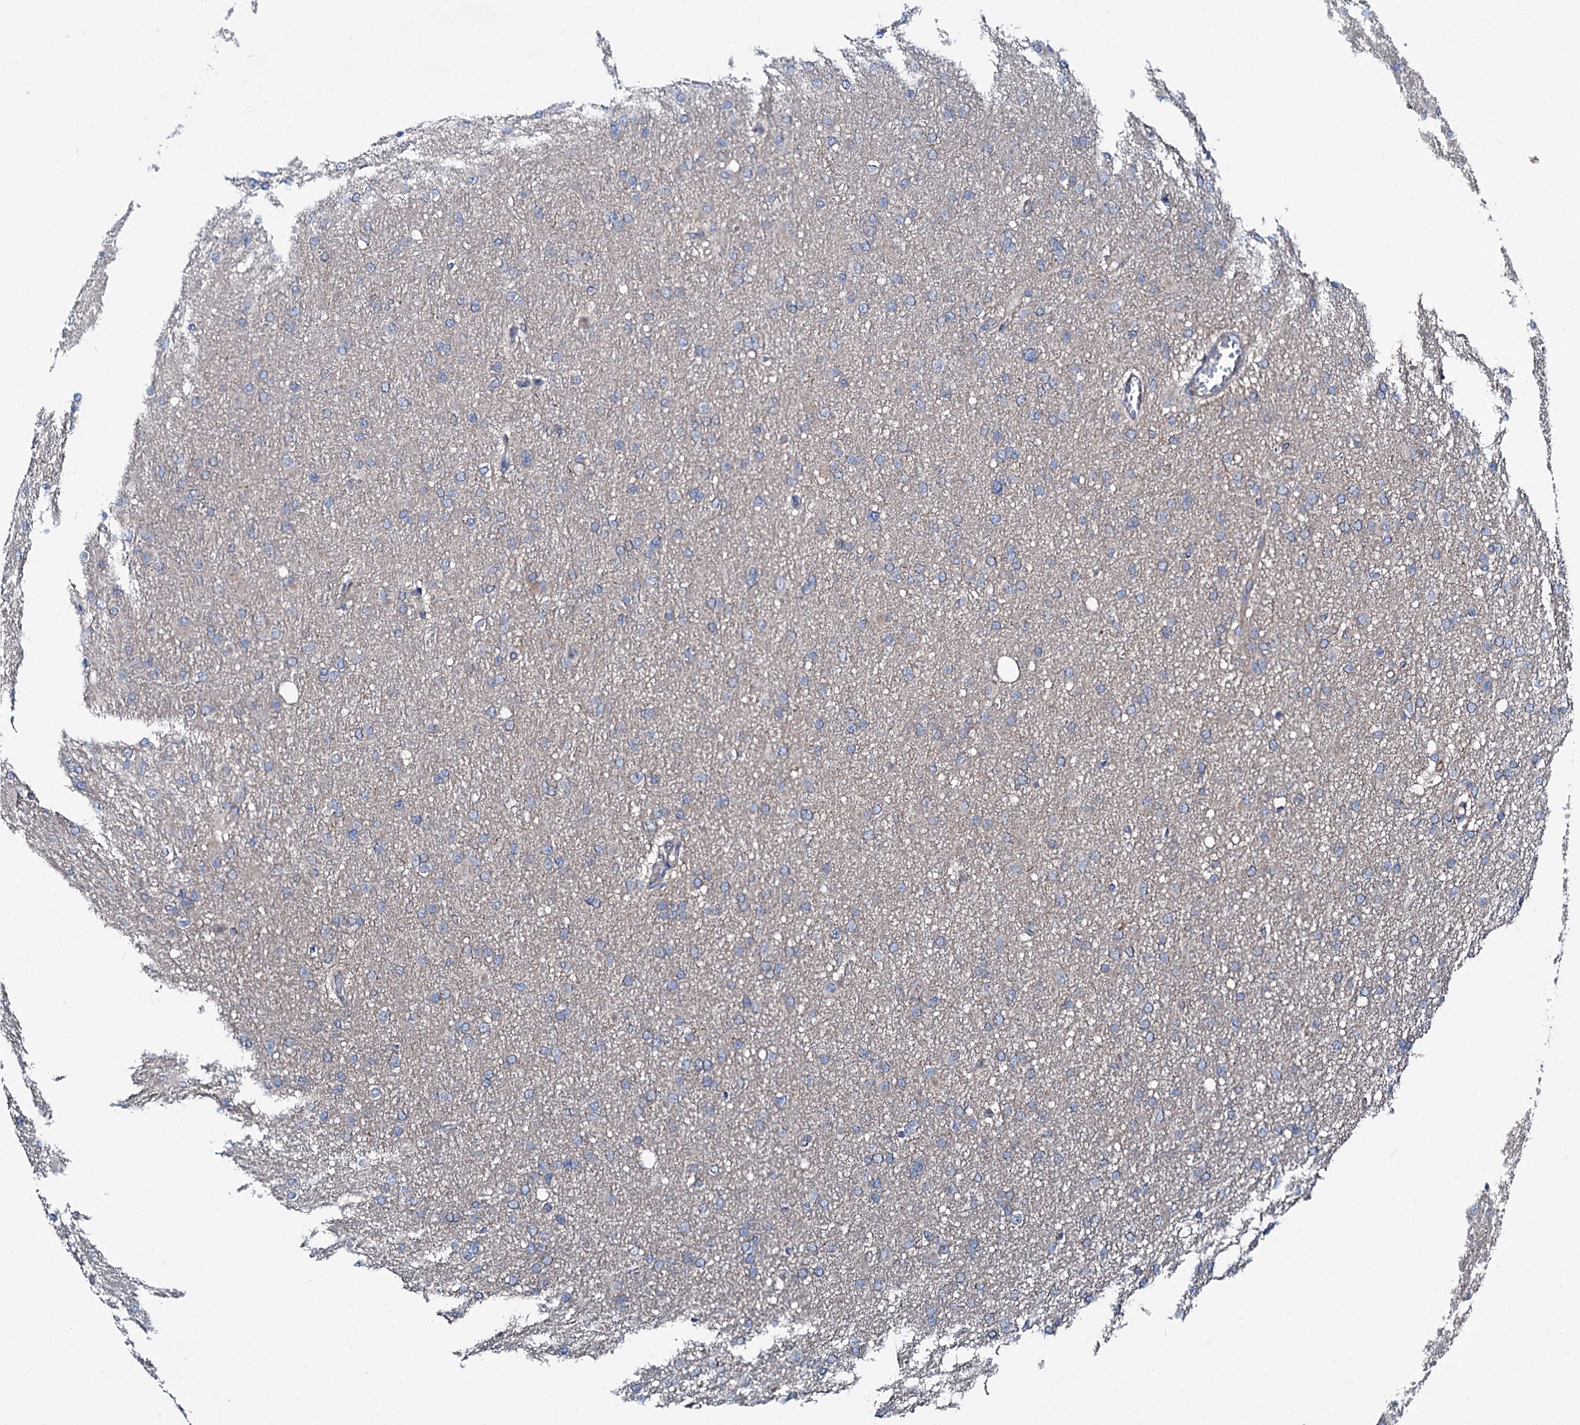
{"staining": {"intensity": "negative", "quantity": "none", "location": "none"}, "tissue": "glioma", "cell_type": "Tumor cells", "image_type": "cancer", "snomed": [{"axis": "morphology", "description": "Glioma, malignant, High grade"}, {"axis": "topography", "description": "Cerebral cortex"}], "caption": "The histopathology image demonstrates no staining of tumor cells in glioma.", "gene": "SLC22A25", "patient": {"sex": "female", "age": 36}}